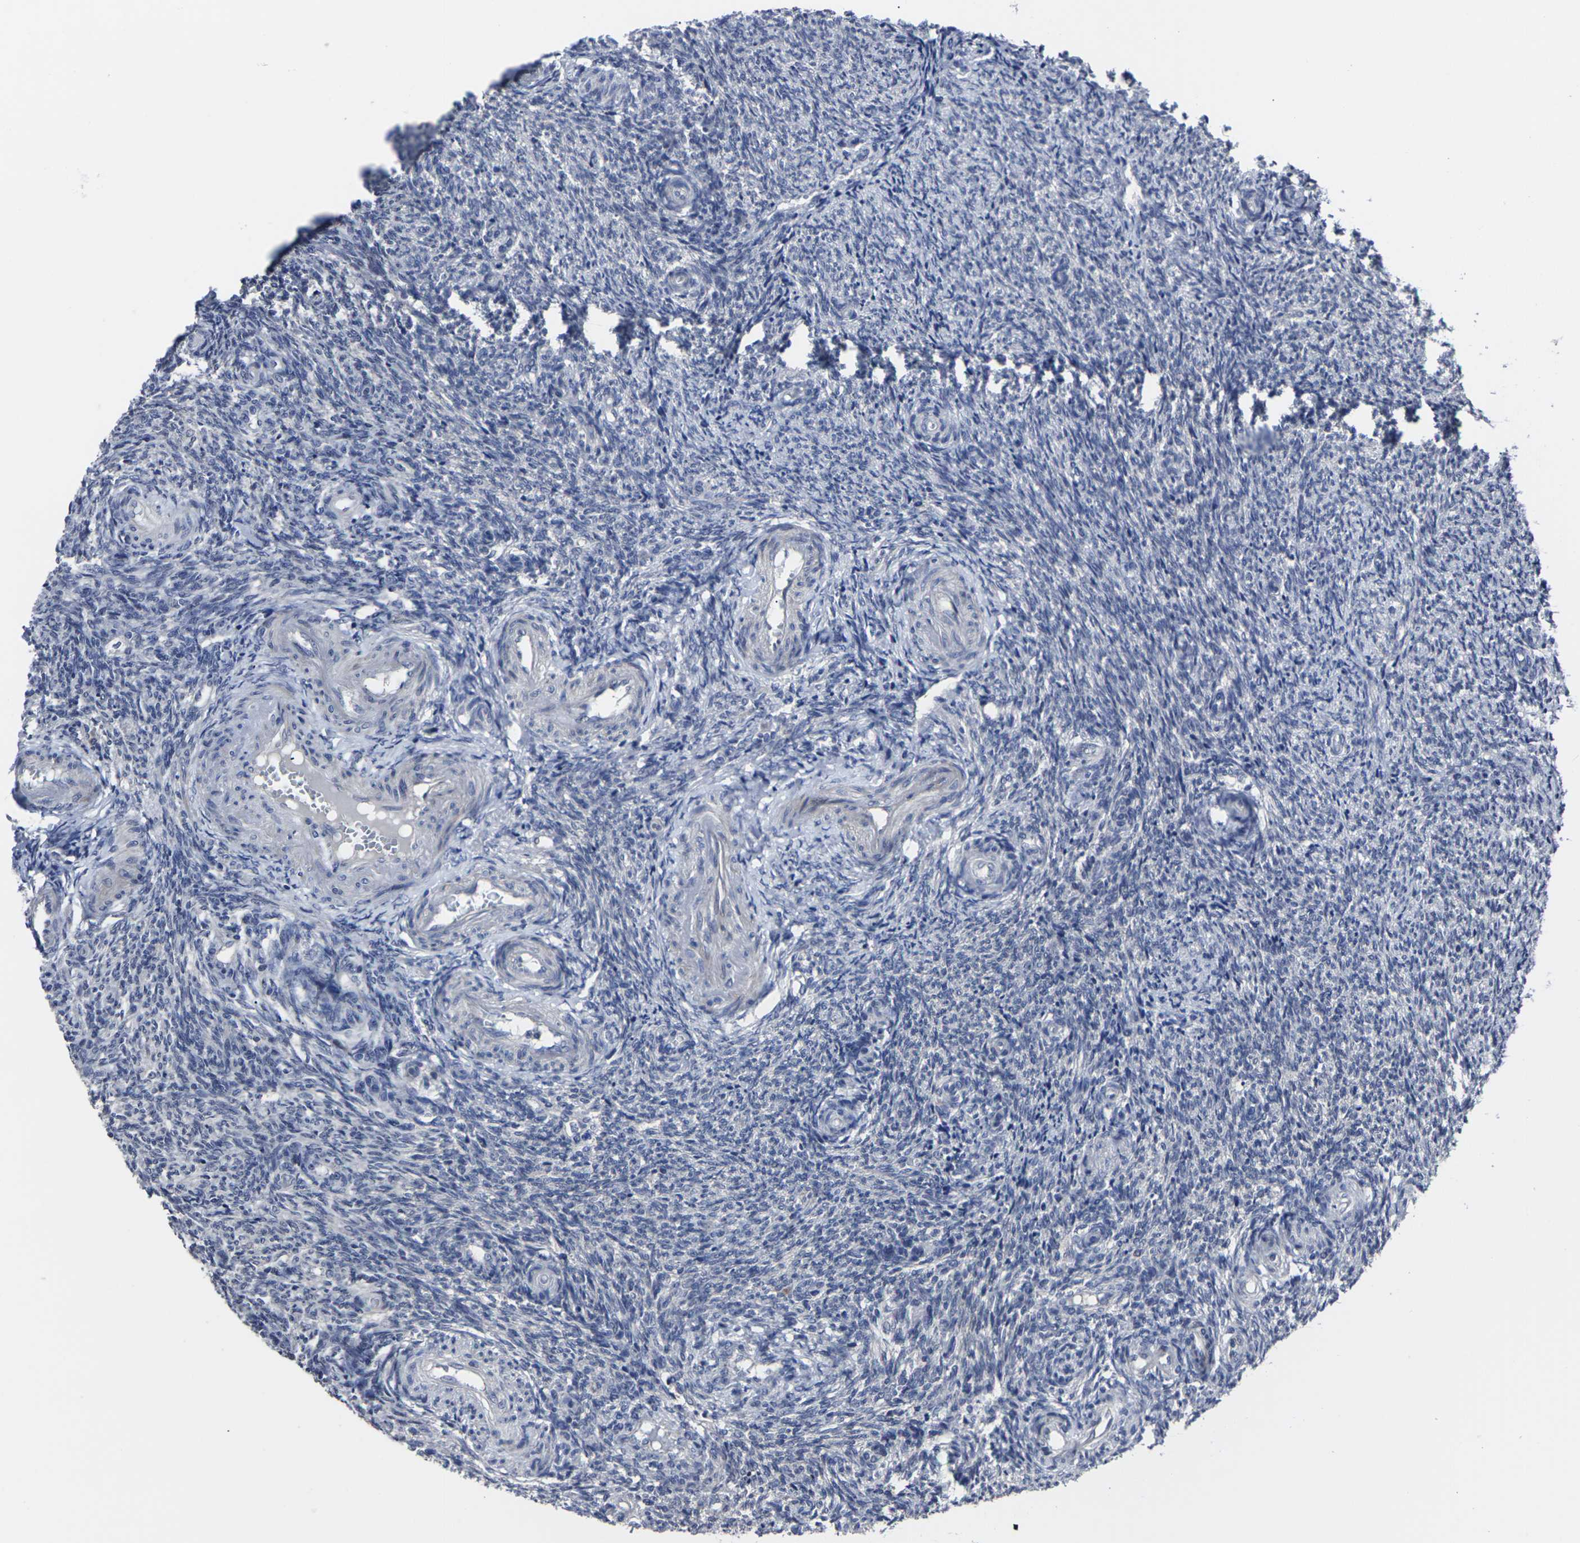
{"staining": {"intensity": "negative", "quantity": "none", "location": "none"}, "tissue": "ovary", "cell_type": "Ovarian stroma cells", "image_type": "normal", "snomed": [{"axis": "morphology", "description": "Normal tissue, NOS"}, {"axis": "topography", "description": "Ovary"}], "caption": "IHC of unremarkable ovary shows no expression in ovarian stroma cells. (DAB immunohistochemistry (IHC), high magnification).", "gene": "MSANTD4", "patient": {"sex": "female", "age": 41}}